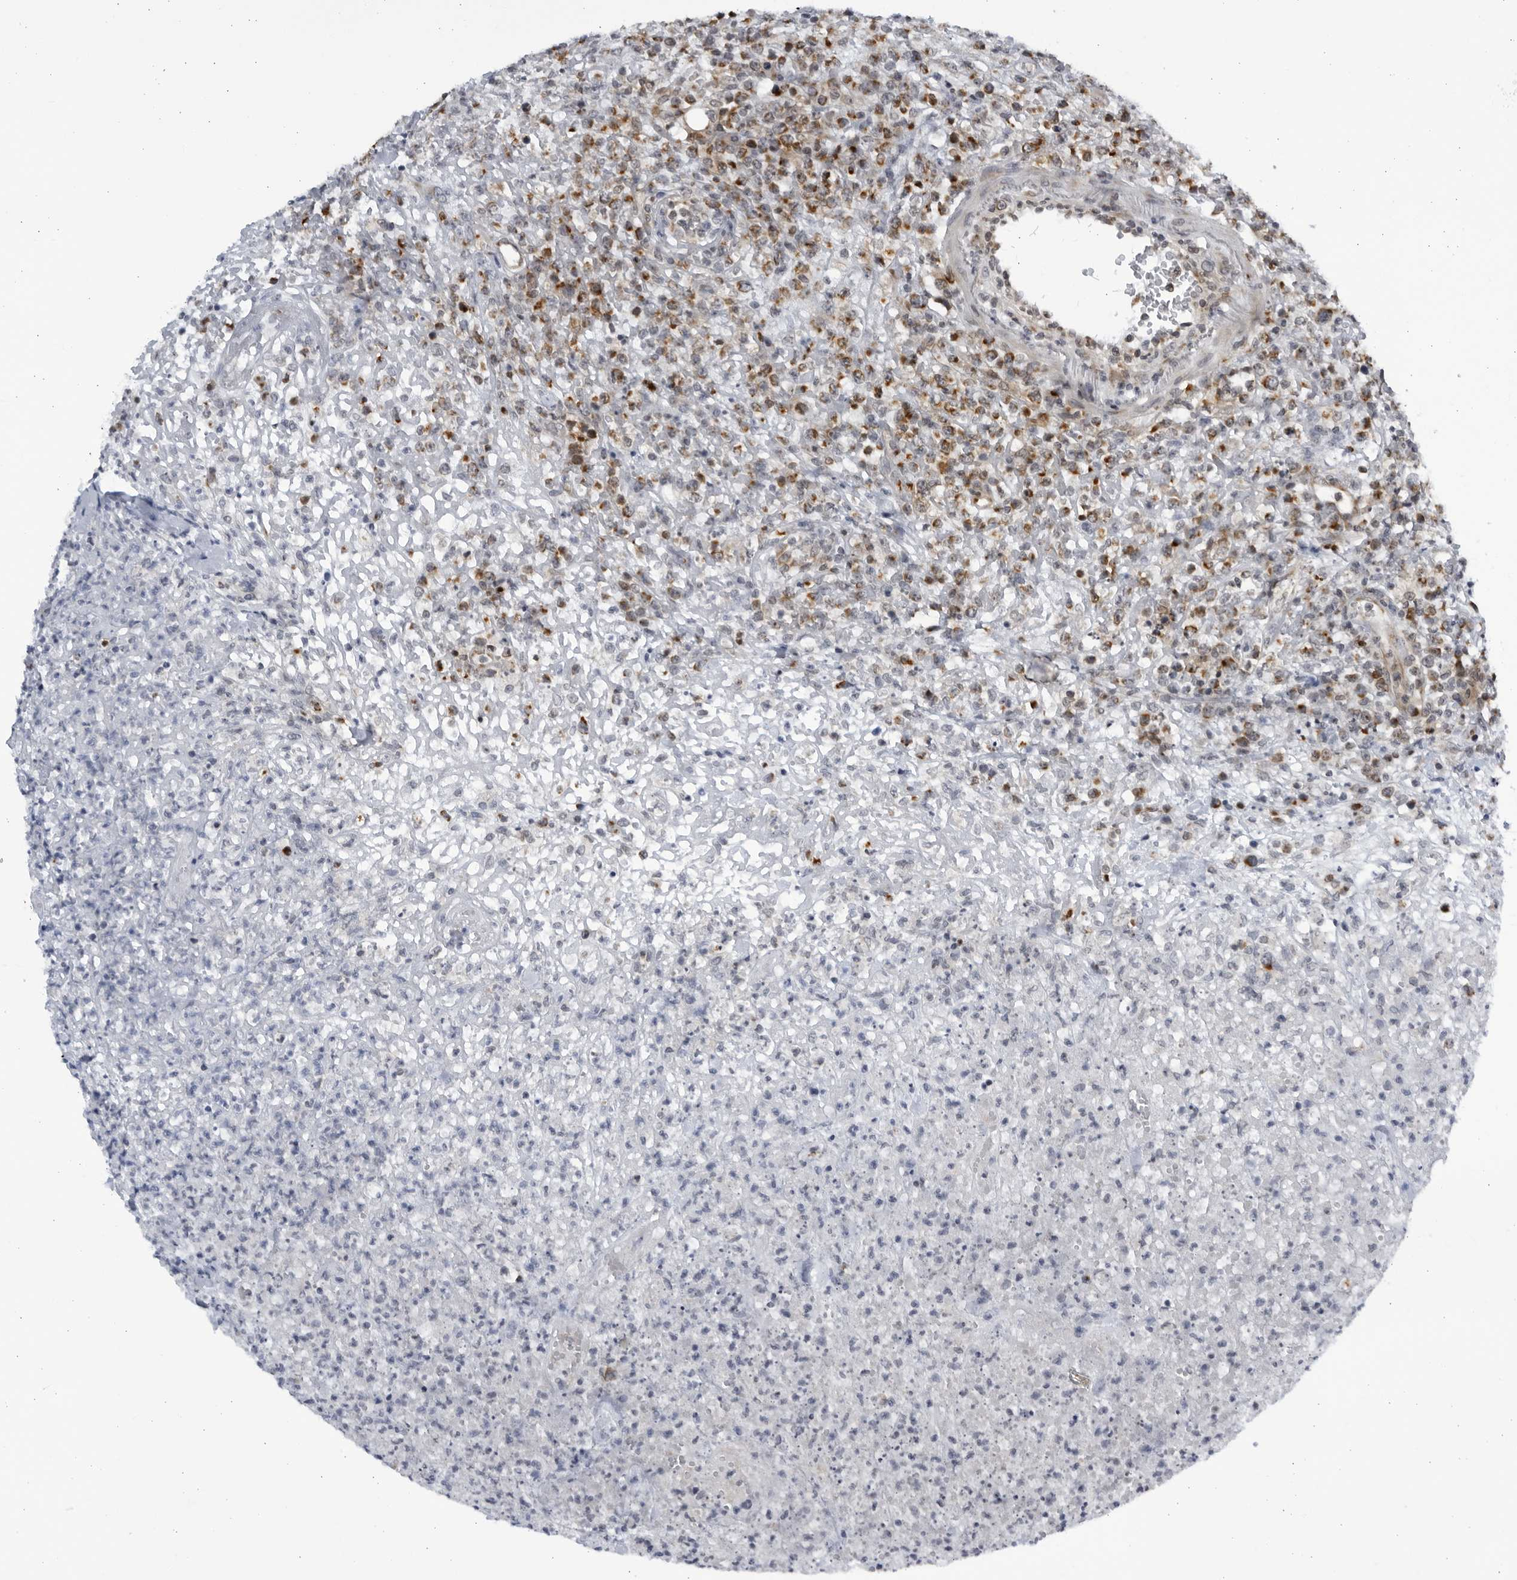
{"staining": {"intensity": "moderate", "quantity": ">75%", "location": "cytoplasmic/membranous,nuclear"}, "tissue": "lymphoma", "cell_type": "Tumor cells", "image_type": "cancer", "snomed": [{"axis": "morphology", "description": "Malignant lymphoma, non-Hodgkin's type, High grade"}, {"axis": "topography", "description": "Colon"}], "caption": "Malignant lymphoma, non-Hodgkin's type (high-grade) stained for a protein (brown) demonstrates moderate cytoplasmic/membranous and nuclear positive expression in approximately >75% of tumor cells.", "gene": "SLC25A22", "patient": {"sex": "female", "age": 53}}